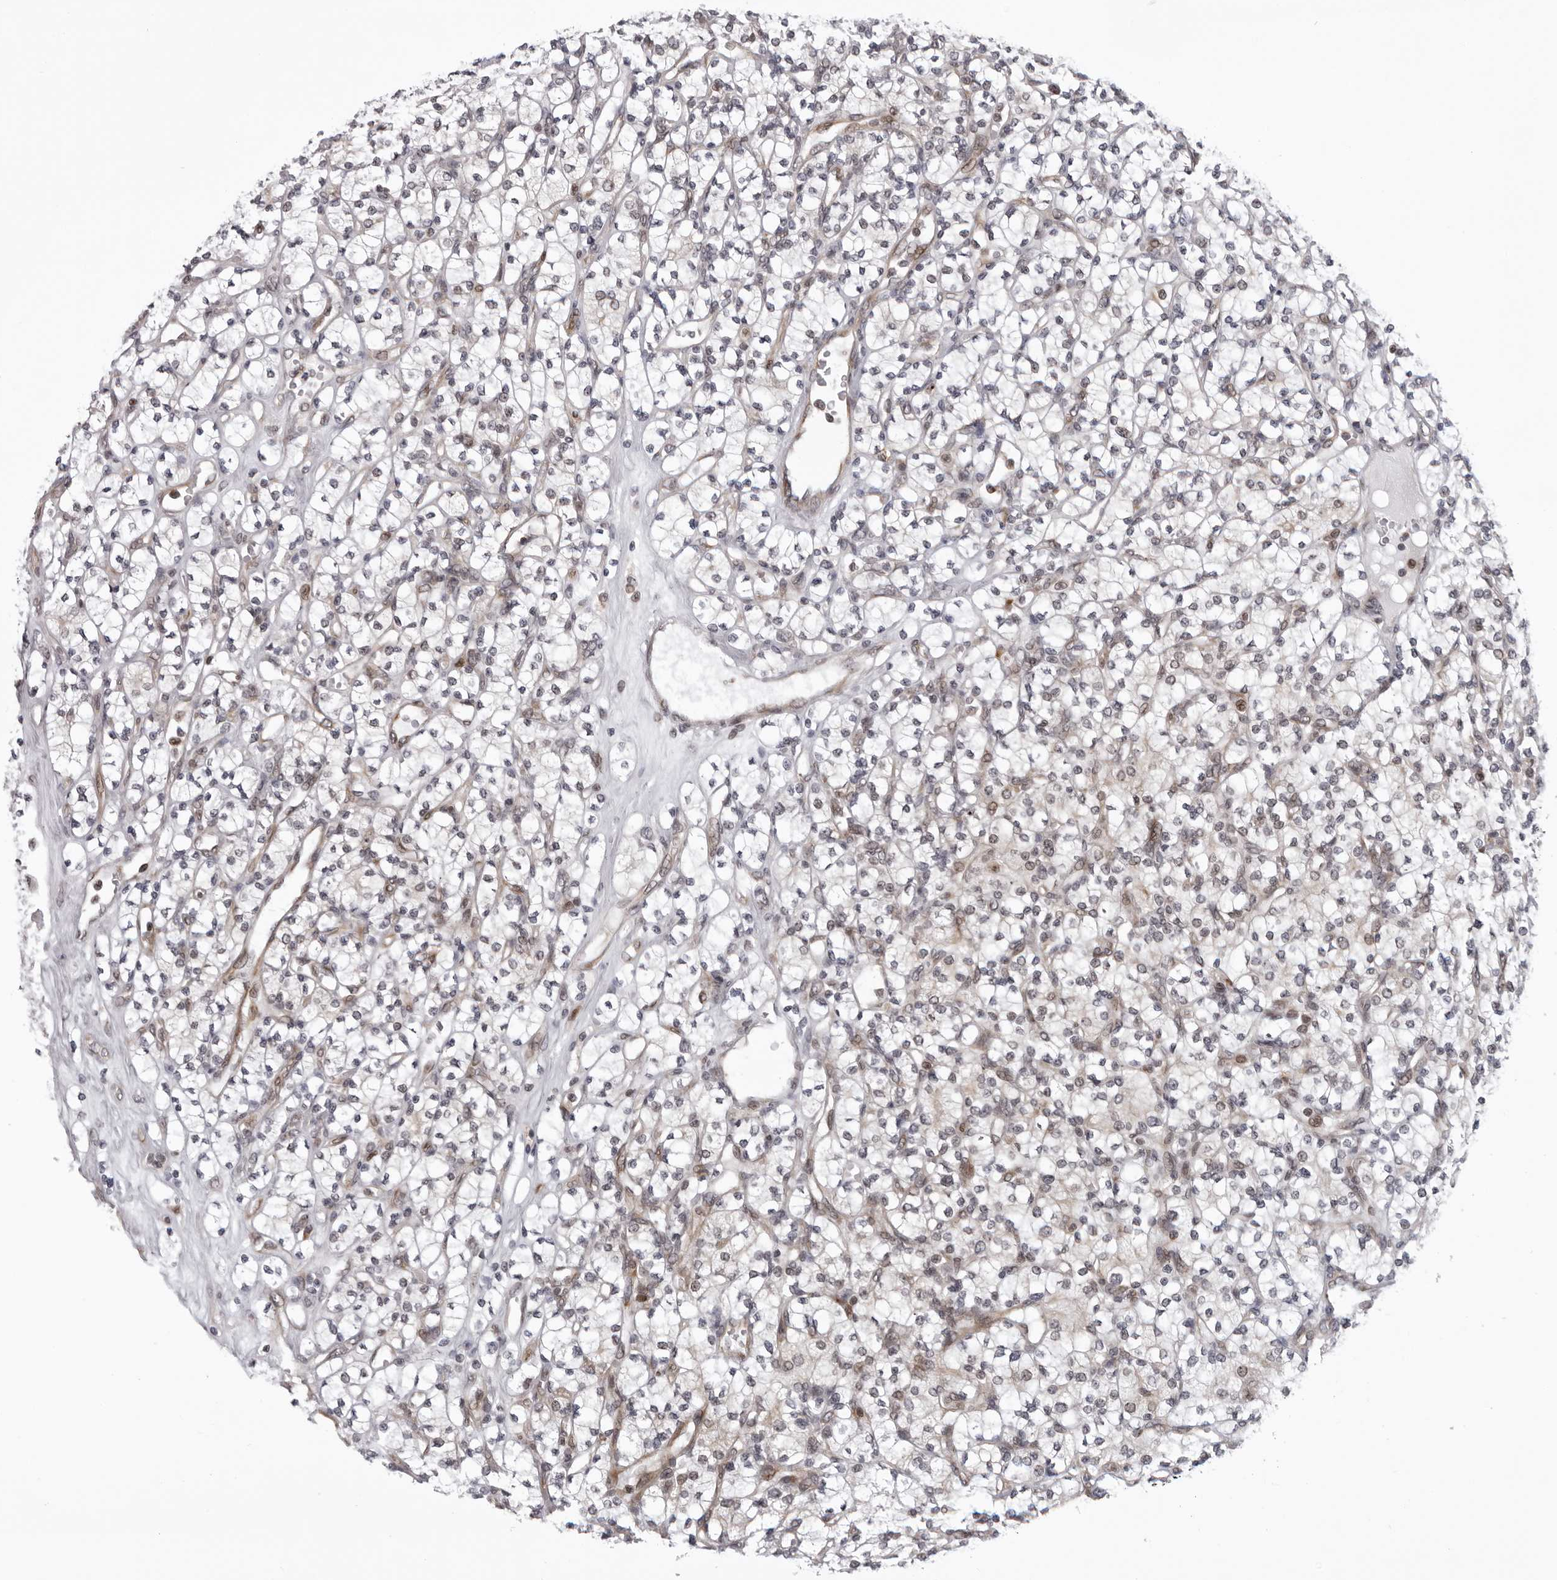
{"staining": {"intensity": "weak", "quantity": "<25%", "location": "cytoplasmic/membranous"}, "tissue": "renal cancer", "cell_type": "Tumor cells", "image_type": "cancer", "snomed": [{"axis": "morphology", "description": "Adenocarcinoma, NOS"}, {"axis": "topography", "description": "Kidney"}], "caption": "IHC image of neoplastic tissue: adenocarcinoma (renal) stained with DAB shows no significant protein expression in tumor cells.", "gene": "GCSAML", "patient": {"sex": "male", "age": 77}}